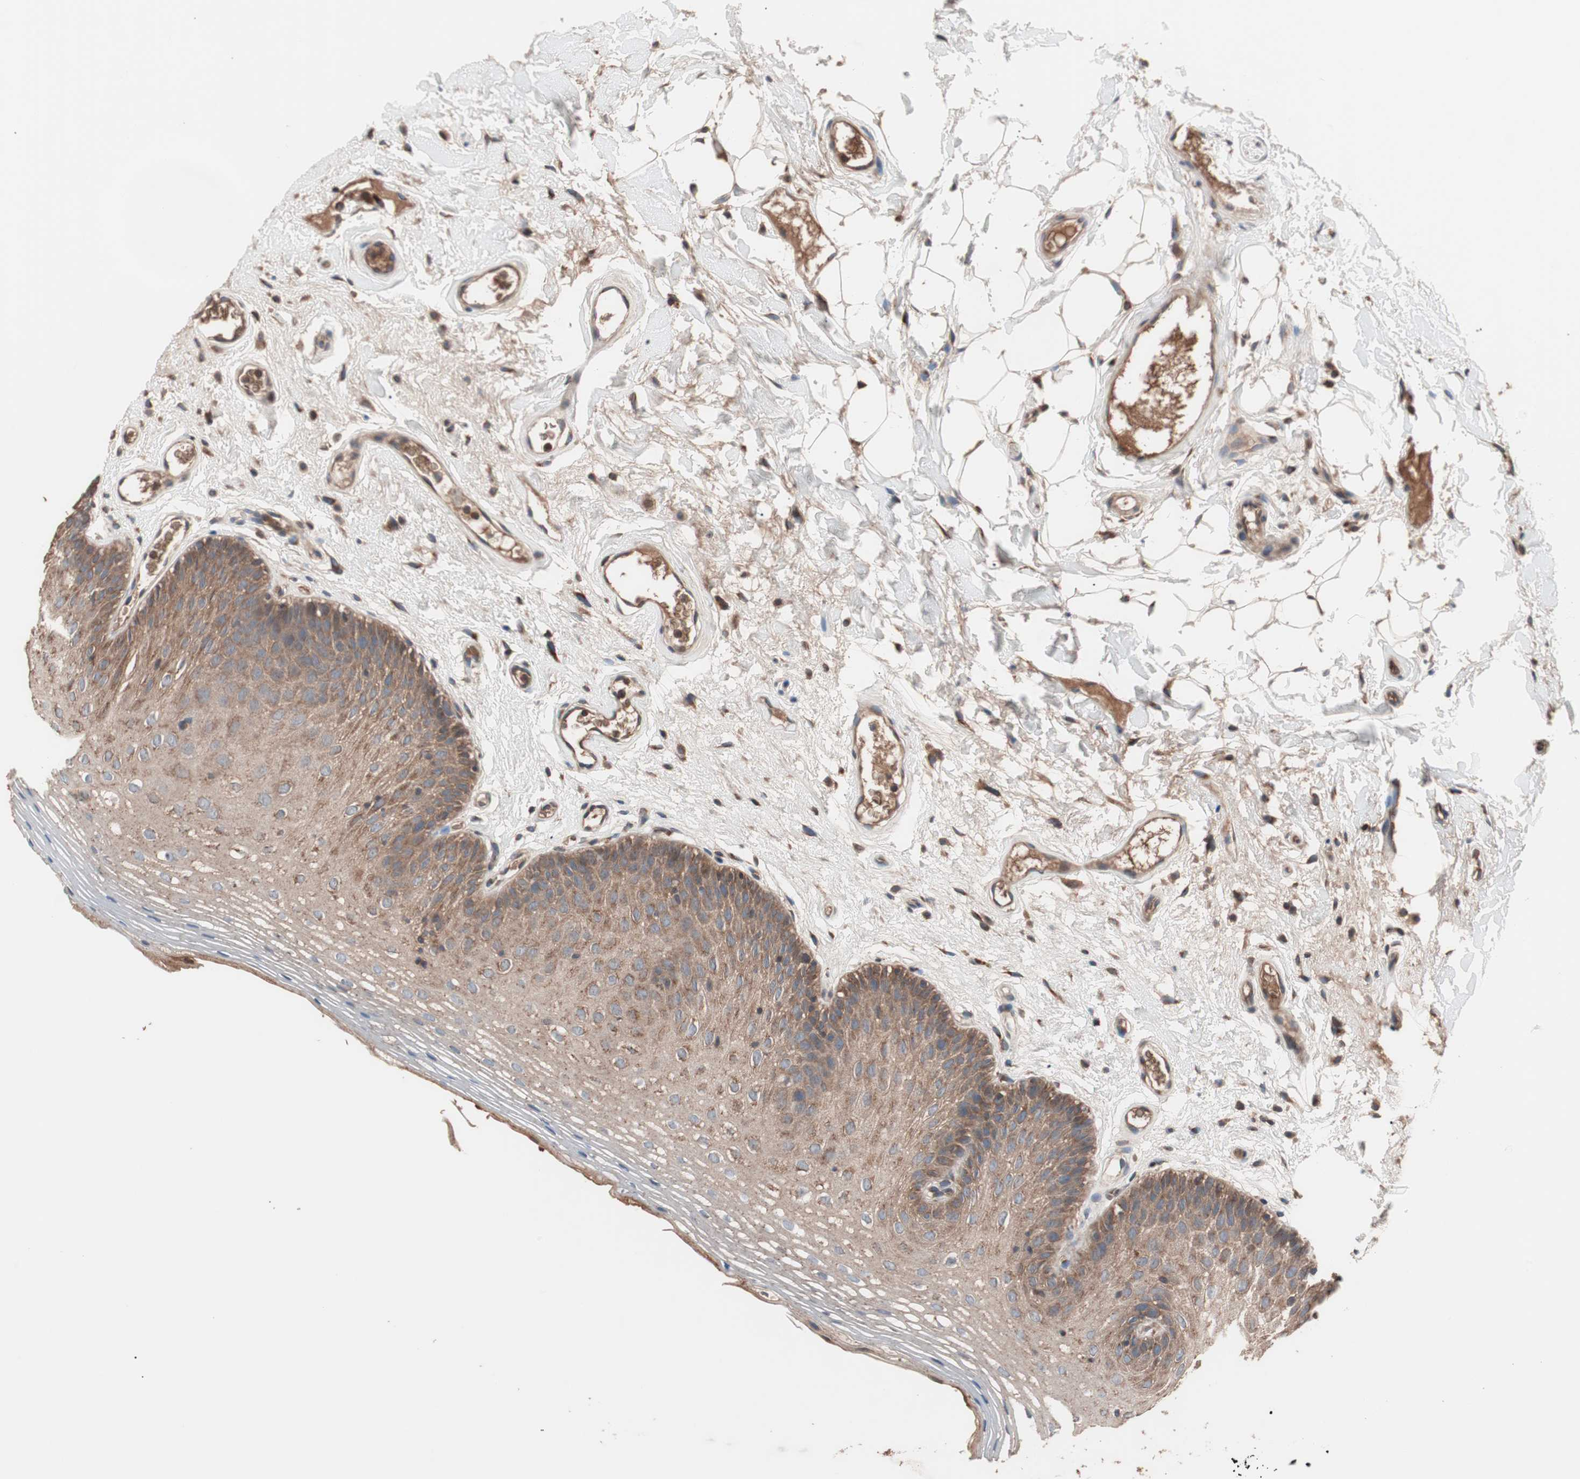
{"staining": {"intensity": "moderate", "quantity": ">75%", "location": "cytoplasmic/membranous"}, "tissue": "oral mucosa", "cell_type": "Squamous epithelial cells", "image_type": "normal", "snomed": [{"axis": "morphology", "description": "Normal tissue, NOS"}, {"axis": "morphology", "description": "Squamous cell carcinoma, NOS"}, {"axis": "topography", "description": "Skeletal muscle"}, {"axis": "topography", "description": "Oral tissue"}], "caption": "A brown stain shows moderate cytoplasmic/membranous expression of a protein in squamous epithelial cells of normal human oral mucosa. (Brightfield microscopy of DAB IHC at high magnification).", "gene": "GLYCTK", "patient": {"sex": "male", "age": 71}}